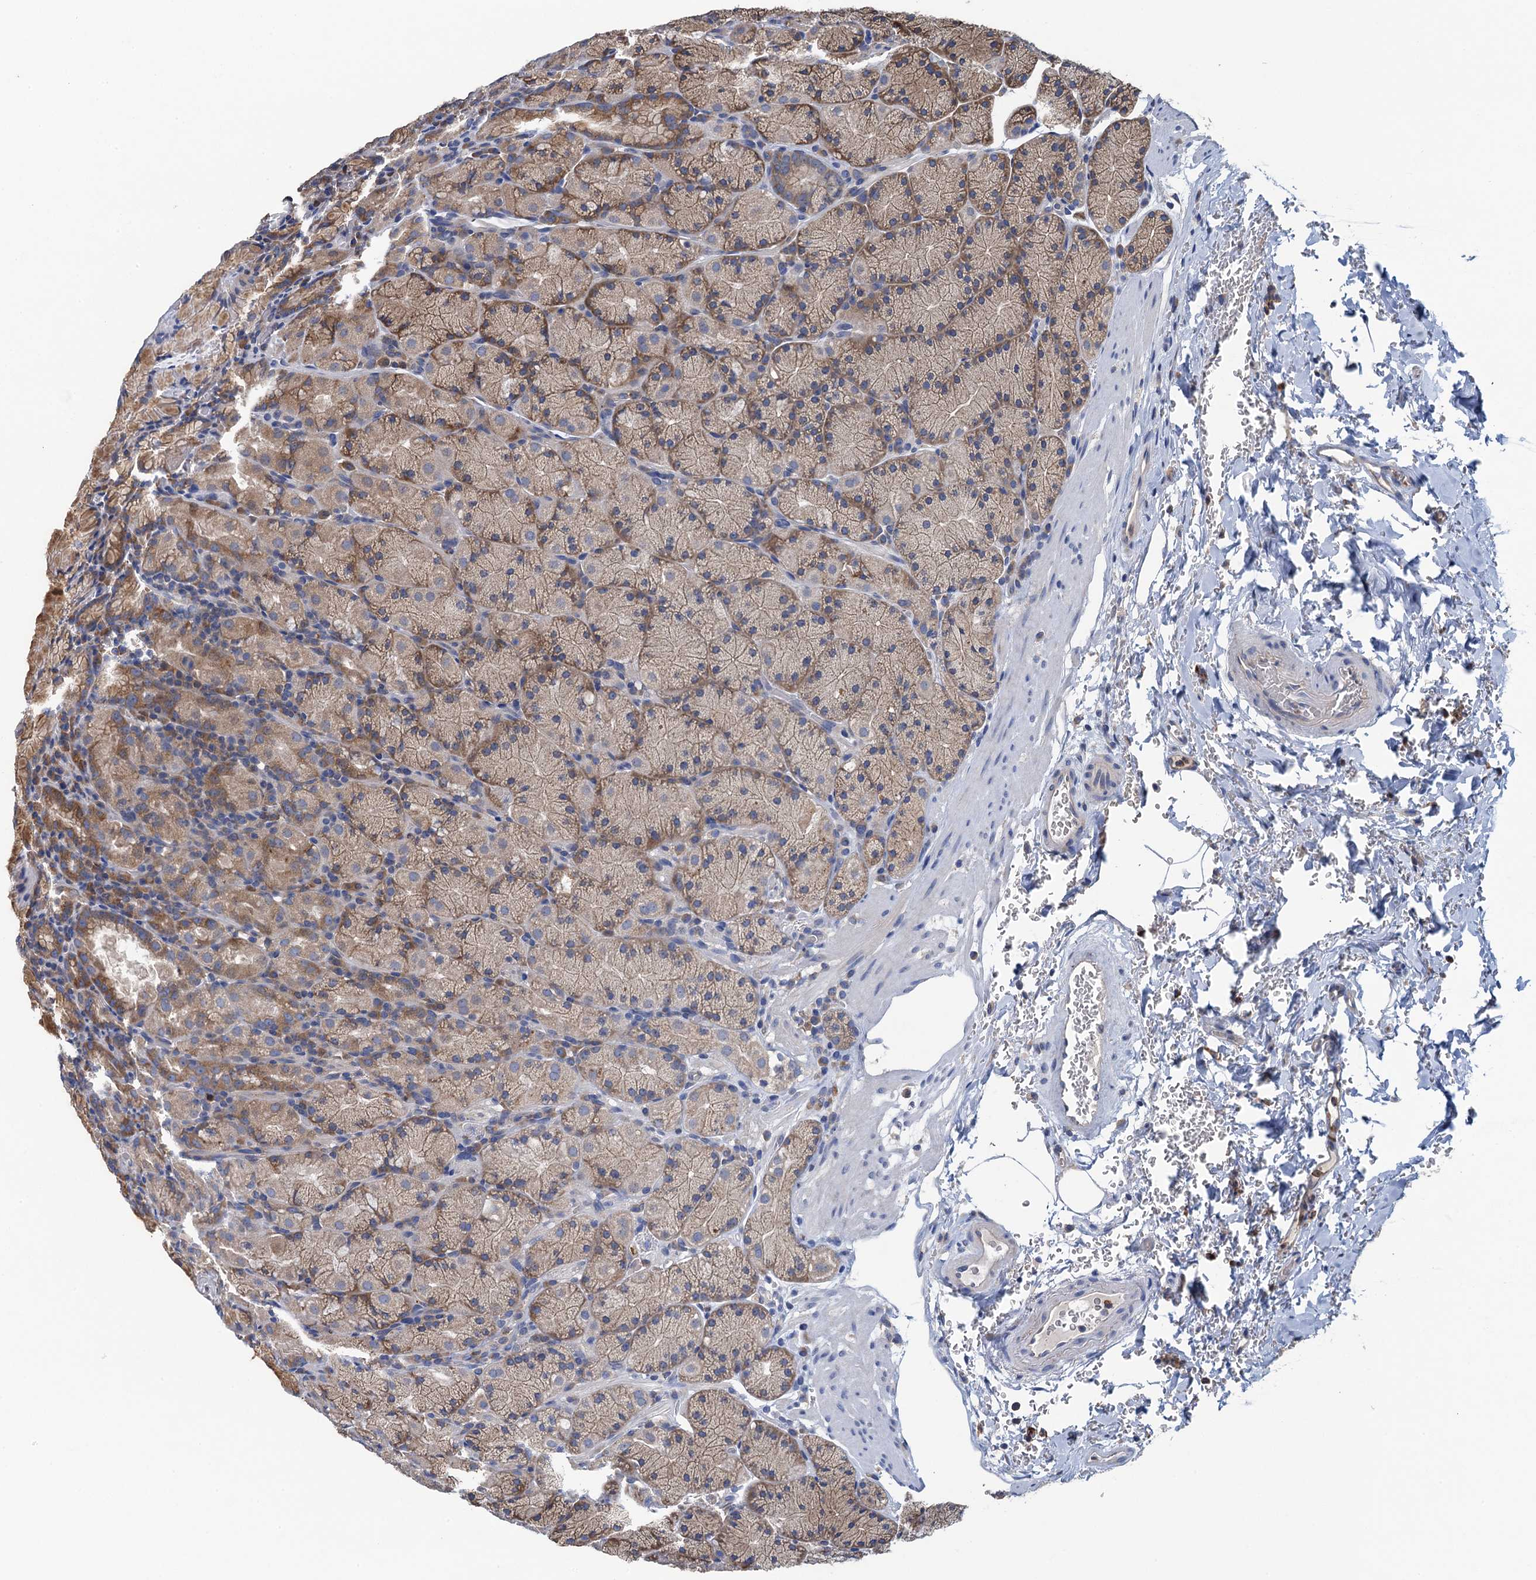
{"staining": {"intensity": "moderate", "quantity": "25%-75%", "location": "cytoplasmic/membranous"}, "tissue": "stomach", "cell_type": "Glandular cells", "image_type": "normal", "snomed": [{"axis": "morphology", "description": "Normal tissue, NOS"}, {"axis": "topography", "description": "Stomach, upper"}, {"axis": "topography", "description": "Stomach, lower"}], "caption": "IHC (DAB (3,3'-diaminobenzidine)) staining of benign stomach displays moderate cytoplasmic/membranous protein staining in about 25%-75% of glandular cells. The protein is stained brown, and the nuclei are stained in blue (DAB (3,3'-diaminobenzidine) IHC with brightfield microscopy, high magnification).", "gene": "ADCY9", "patient": {"sex": "male", "age": 80}}